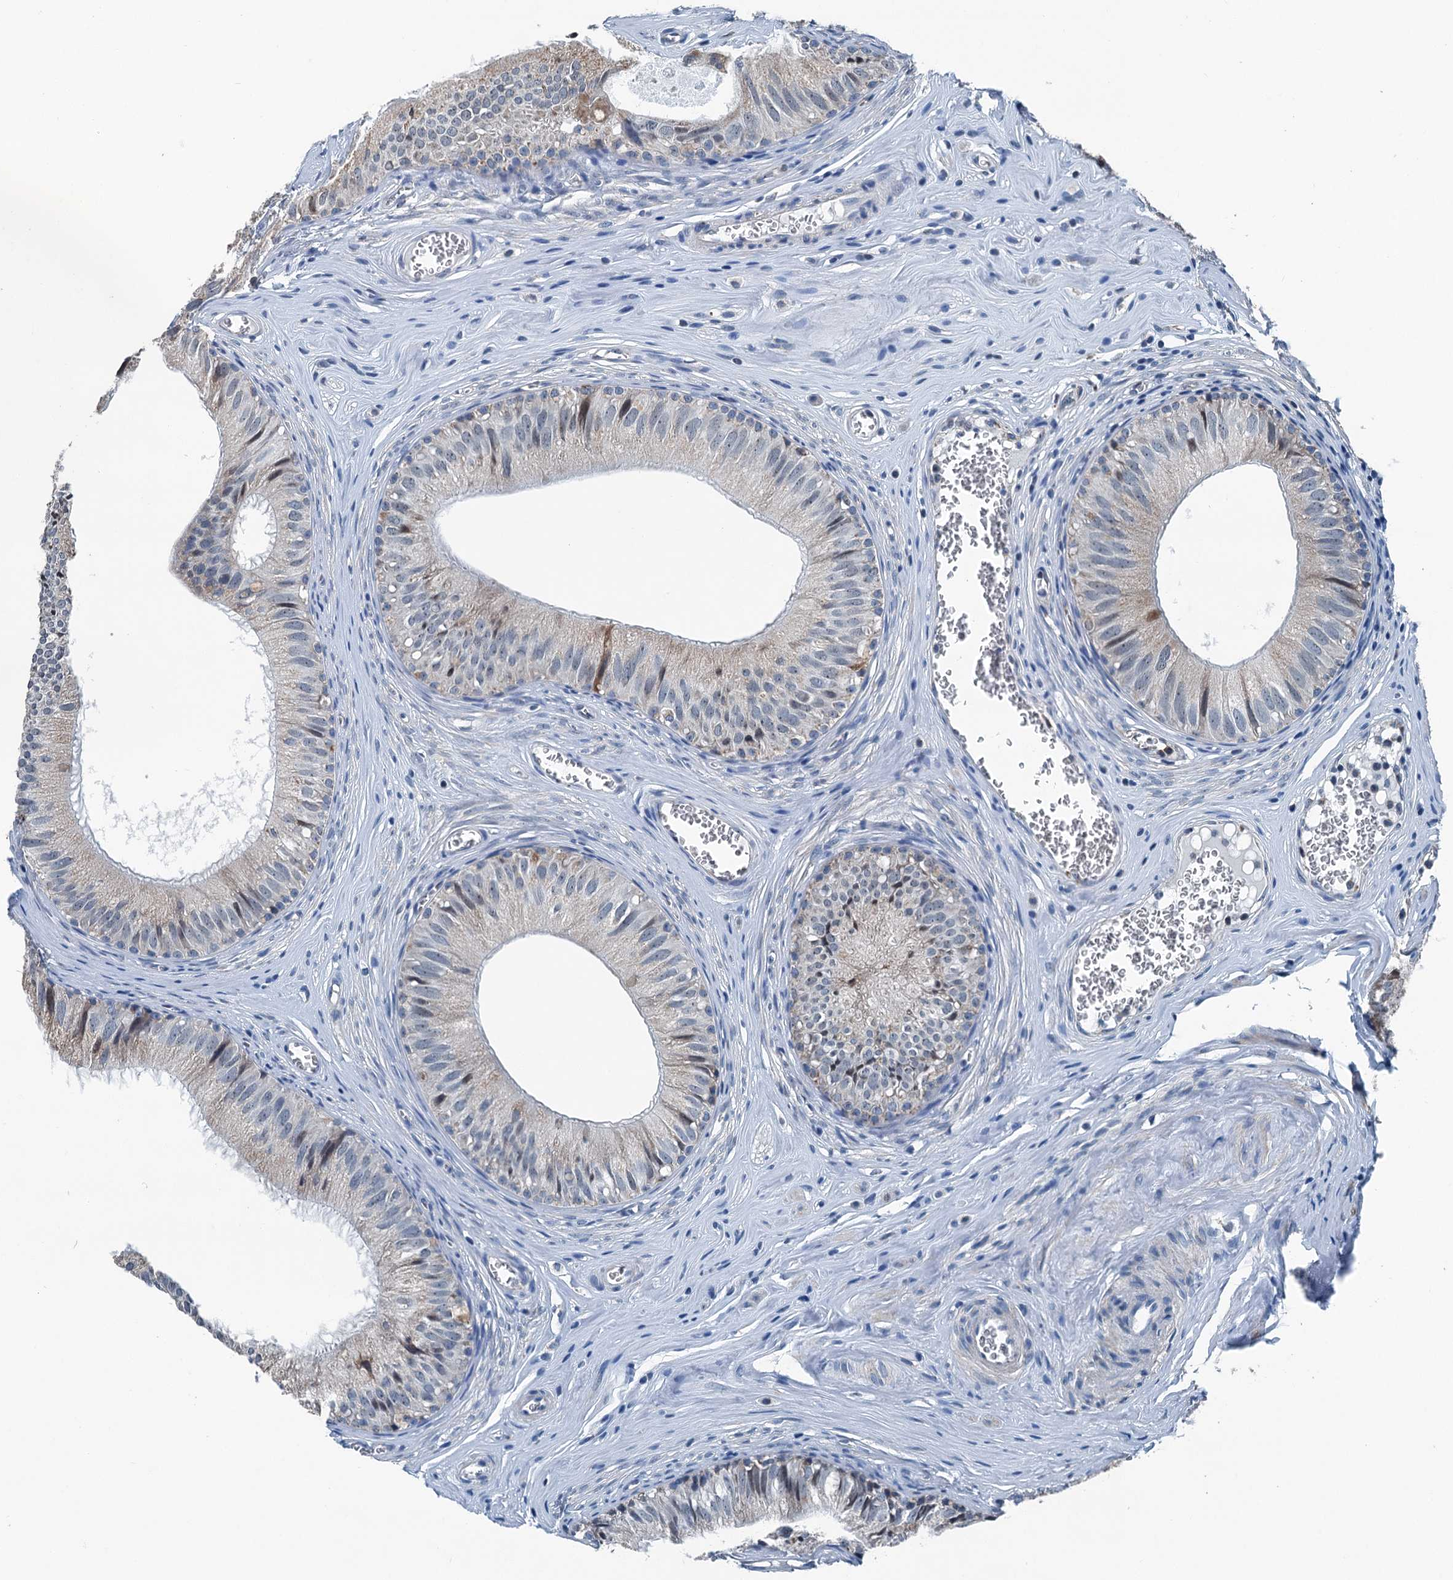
{"staining": {"intensity": "weak", "quantity": "<25%", "location": "cytoplasmic/membranous"}, "tissue": "epididymis", "cell_type": "Glandular cells", "image_type": "normal", "snomed": [{"axis": "morphology", "description": "Normal tissue, NOS"}, {"axis": "topography", "description": "Epididymis"}], "caption": "The immunohistochemistry histopathology image has no significant positivity in glandular cells of epididymis.", "gene": "TRPT1", "patient": {"sex": "male", "age": 36}}